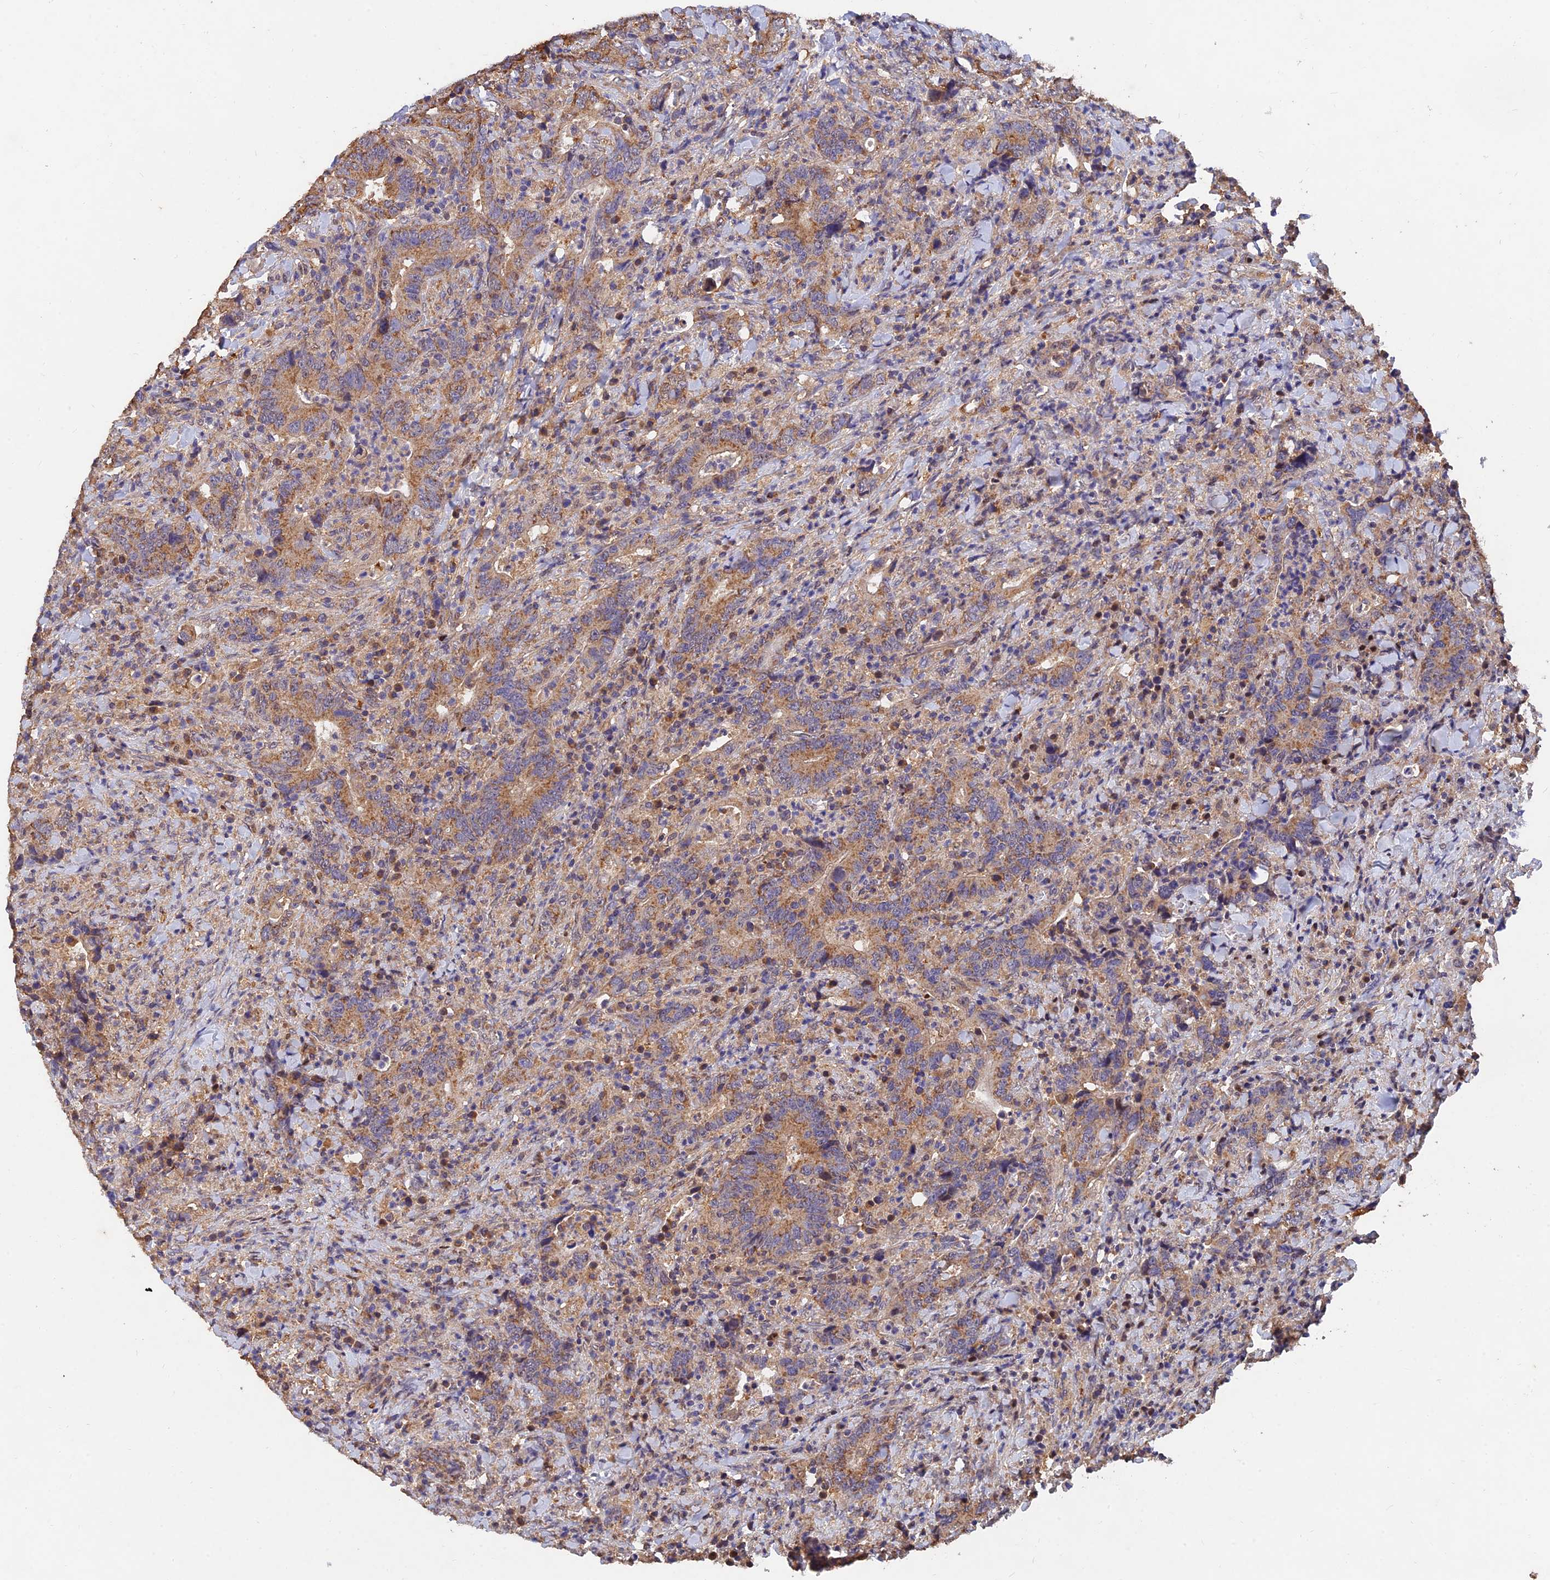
{"staining": {"intensity": "moderate", "quantity": ">75%", "location": "cytoplasmic/membranous"}, "tissue": "colorectal cancer", "cell_type": "Tumor cells", "image_type": "cancer", "snomed": [{"axis": "morphology", "description": "Adenocarcinoma, NOS"}, {"axis": "topography", "description": "Colon"}], "caption": "High-power microscopy captured an immunohistochemistry (IHC) image of colorectal cancer, revealing moderate cytoplasmic/membranous positivity in about >75% of tumor cells.", "gene": "SLC38A11", "patient": {"sex": "female", "age": 75}}